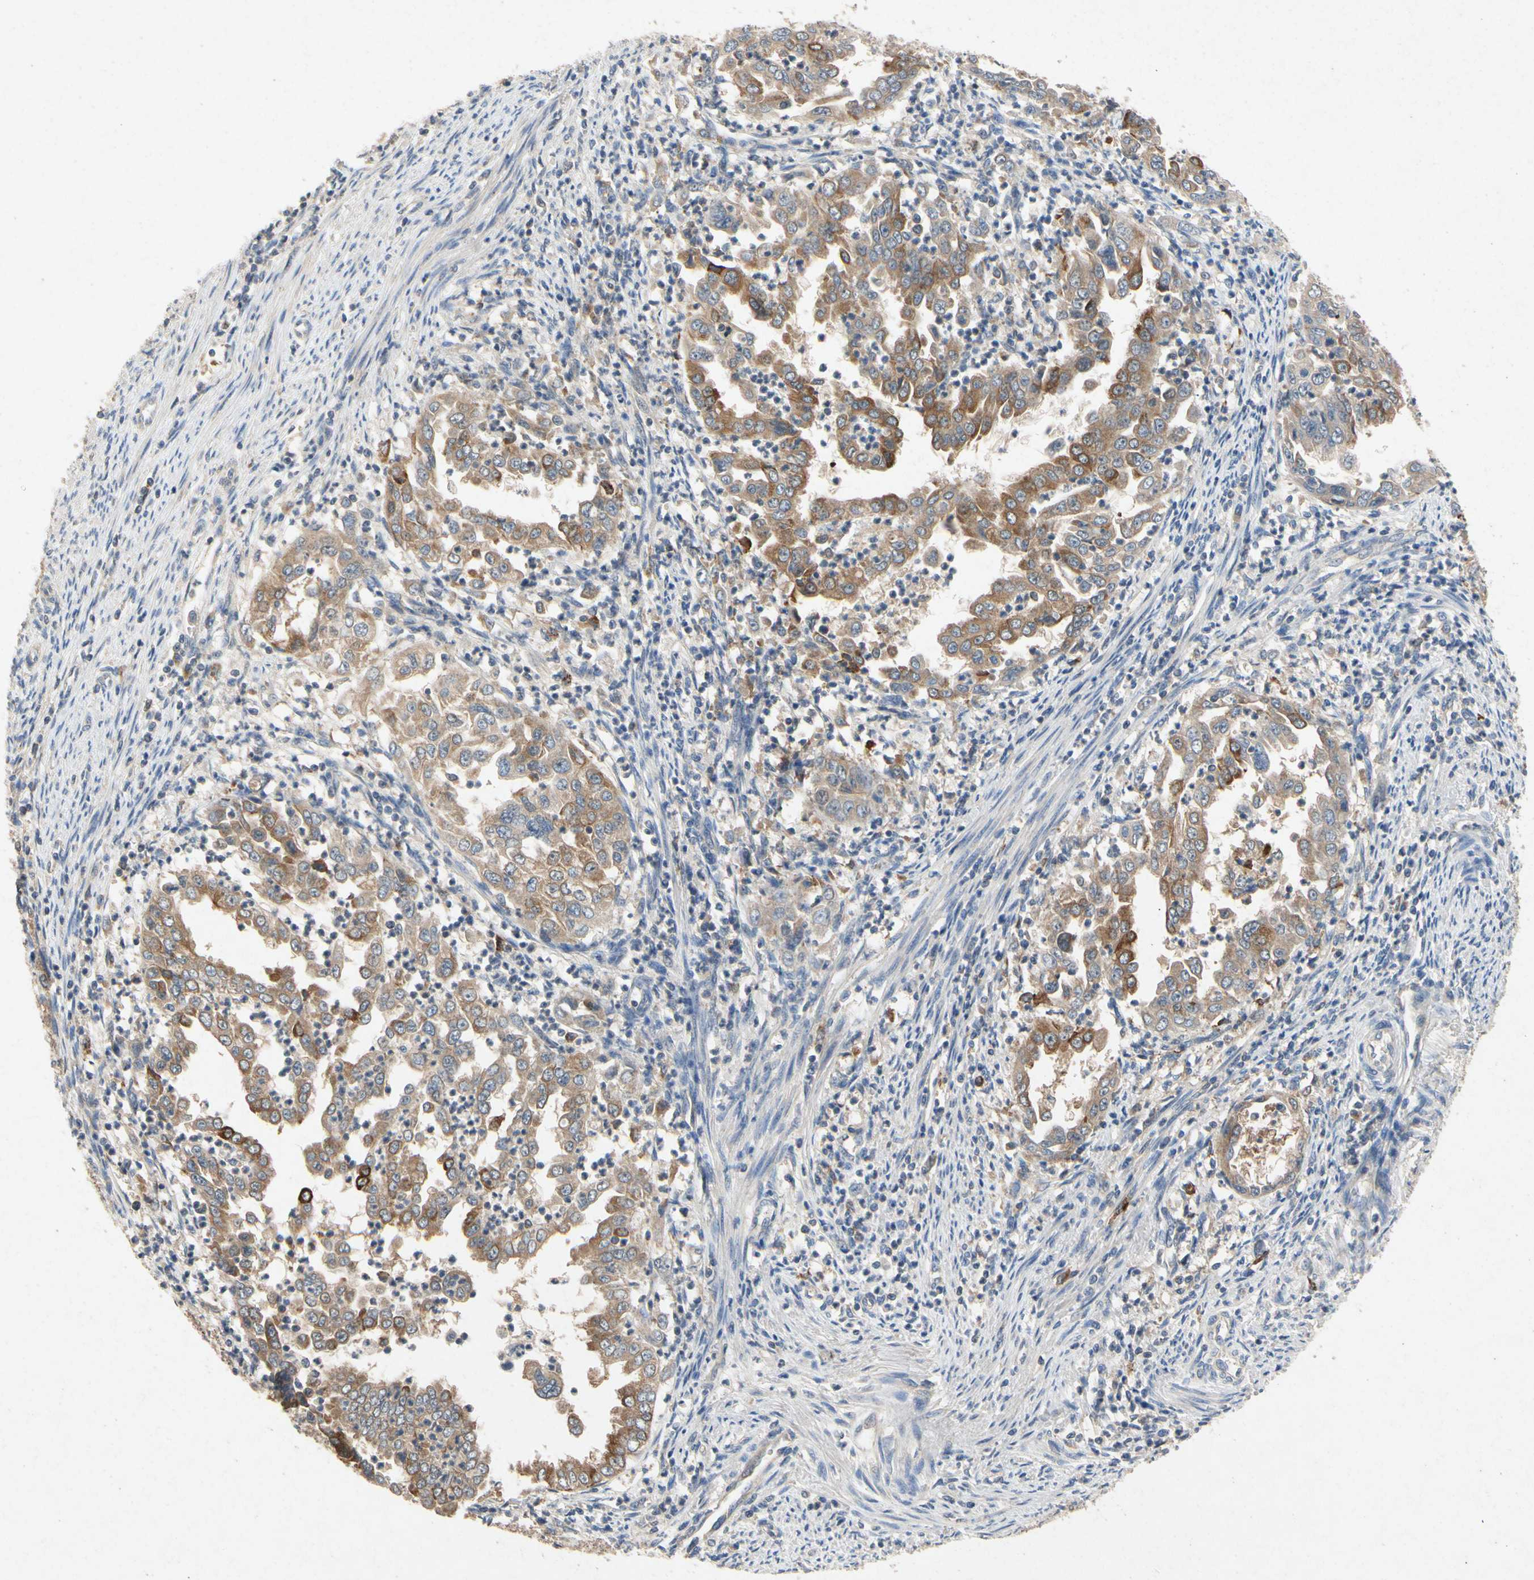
{"staining": {"intensity": "moderate", "quantity": ">75%", "location": "cytoplasmic/membranous"}, "tissue": "endometrial cancer", "cell_type": "Tumor cells", "image_type": "cancer", "snomed": [{"axis": "morphology", "description": "Adenocarcinoma, NOS"}, {"axis": "topography", "description": "Endometrium"}], "caption": "Immunohistochemical staining of endometrial adenocarcinoma shows moderate cytoplasmic/membranous protein expression in about >75% of tumor cells.", "gene": "RPS6KA1", "patient": {"sex": "female", "age": 85}}